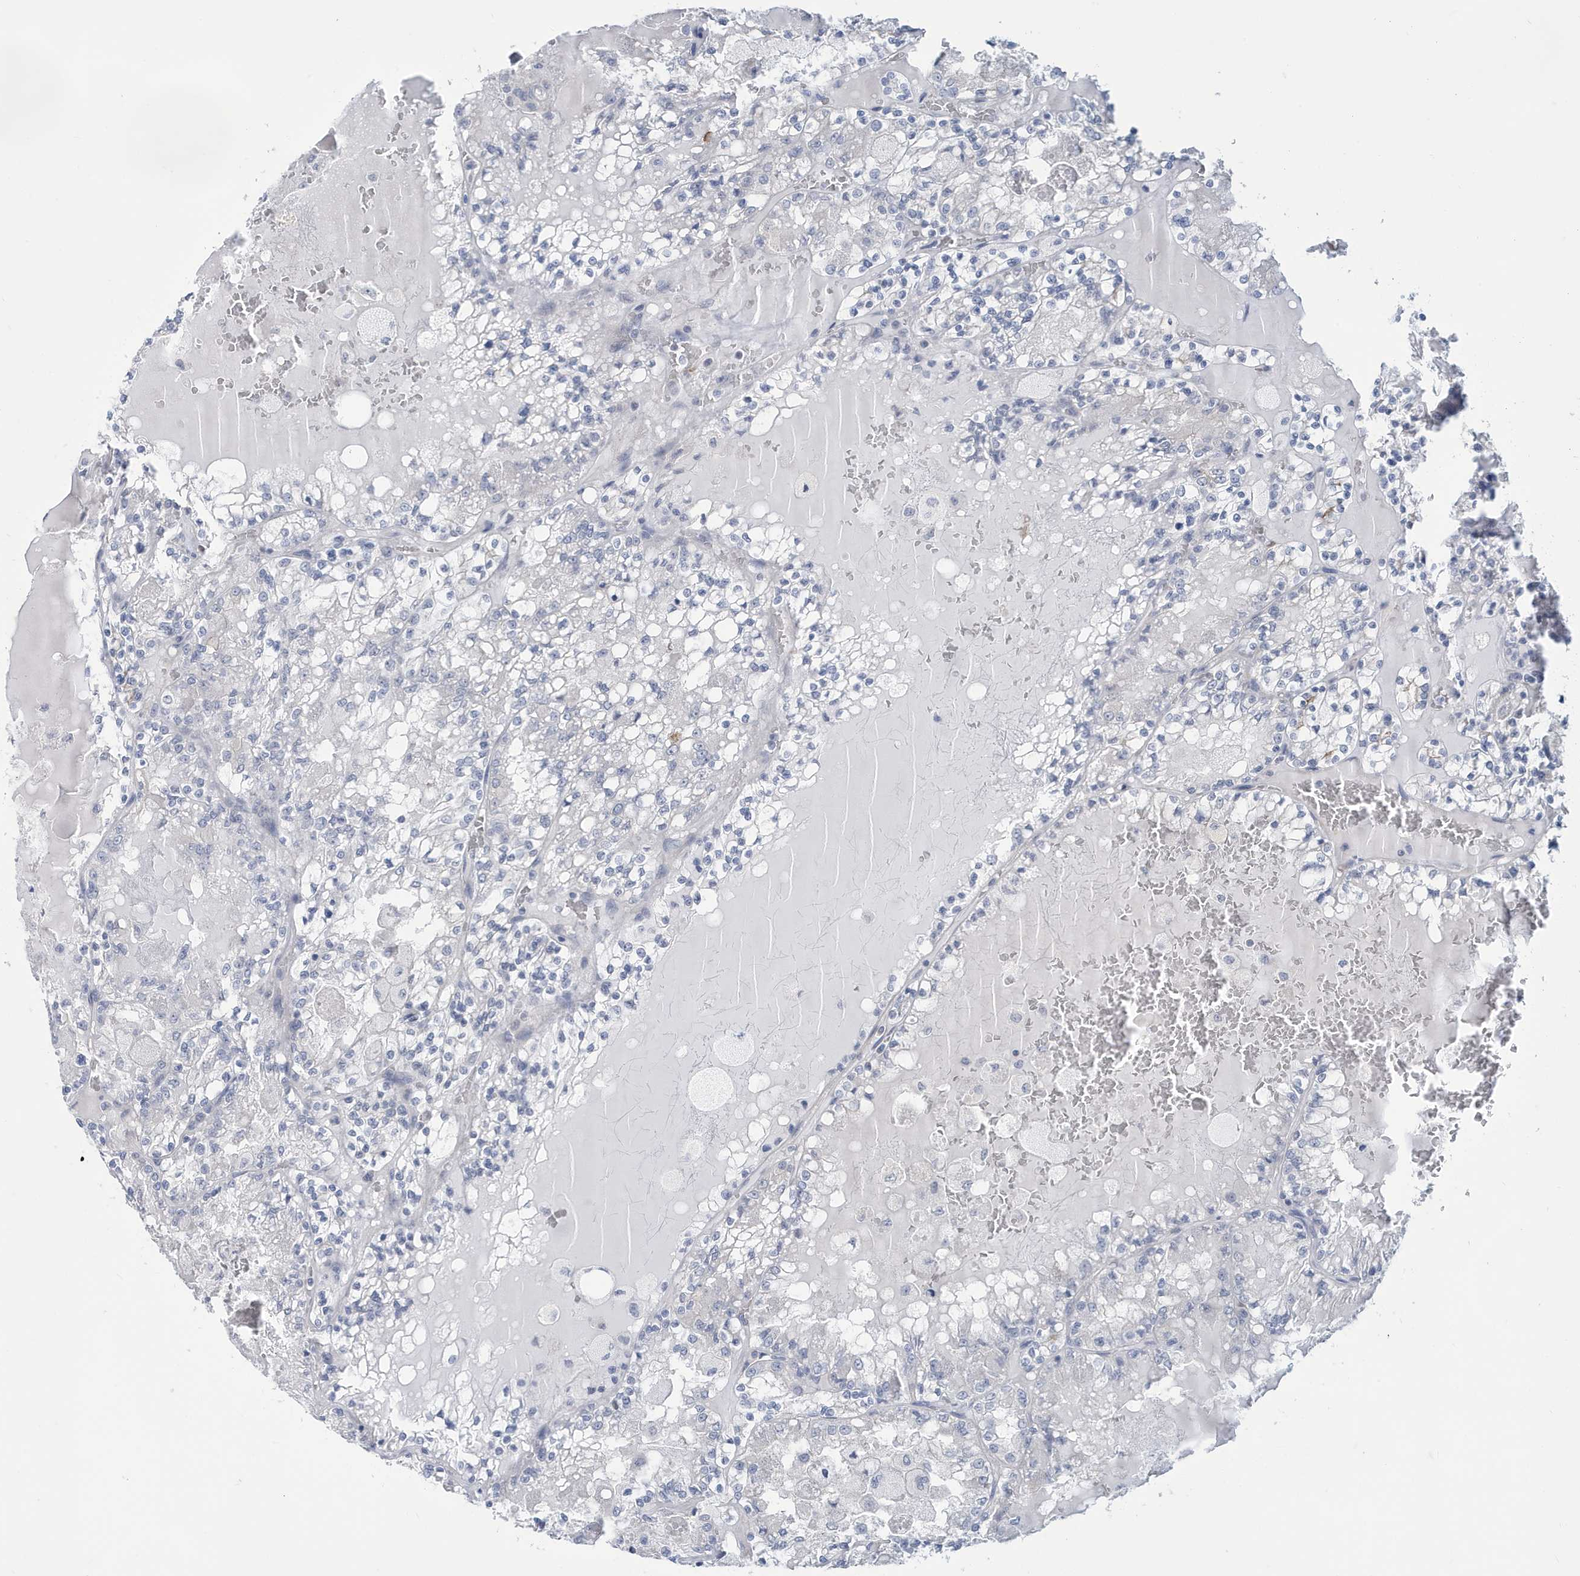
{"staining": {"intensity": "negative", "quantity": "none", "location": "none"}, "tissue": "renal cancer", "cell_type": "Tumor cells", "image_type": "cancer", "snomed": [{"axis": "morphology", "description": "Adenocarcinoma, NOS"}, {"axis": "topography", "description": "Kidney"}], "caption": "A high-resolution micrograph shows IHC staining of renal cancer (adenocarcinoma), which displays no significant positivity in tumor cells.", "gene": "ZNF654", "patient": {"sex": "female", "age": 56}}